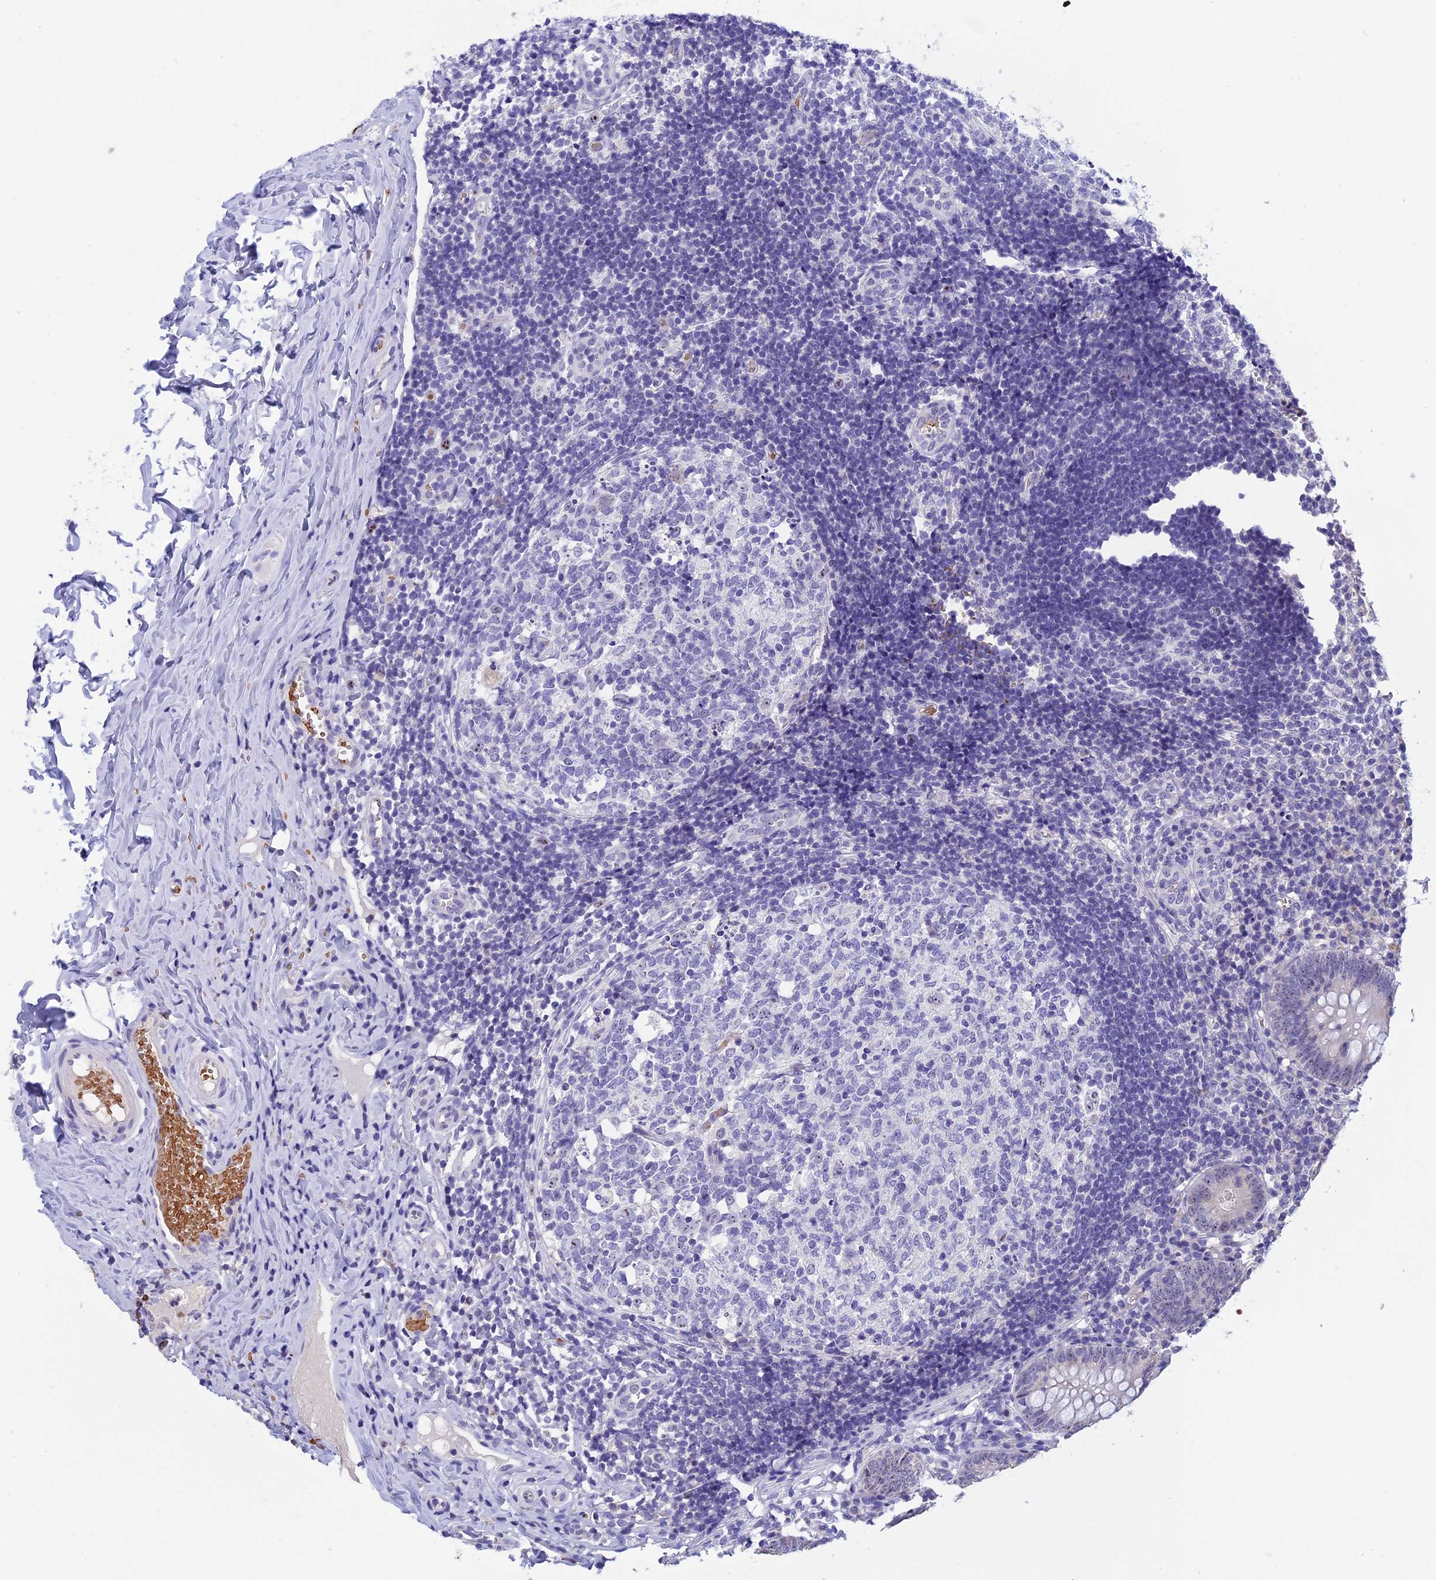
{"staining": {"intensity": "negative", "quantity": "none", "location": "none"}, "tissue": "appendix", "cell_type": "Glandular cells", "image_type": "normal", "snomed": [{"axis": "morphology", "description": "Normal tissue, NOS"}, {"axis": "topography", "description": "Appendix"}], "caption": "IHC histopathology image of normal appendix: human appendix stained with DAB (3,3'-diaminobenzidine) reveals no significant protein expression in glandular cells. (Stains: DAB immunohistochemistry (IHC) with hematoxylin counter stain, Microscopy: brightfield microscopy at high magnification).", "gene": "KNOP1", "patient": {"sex": "male", "age": 8}}